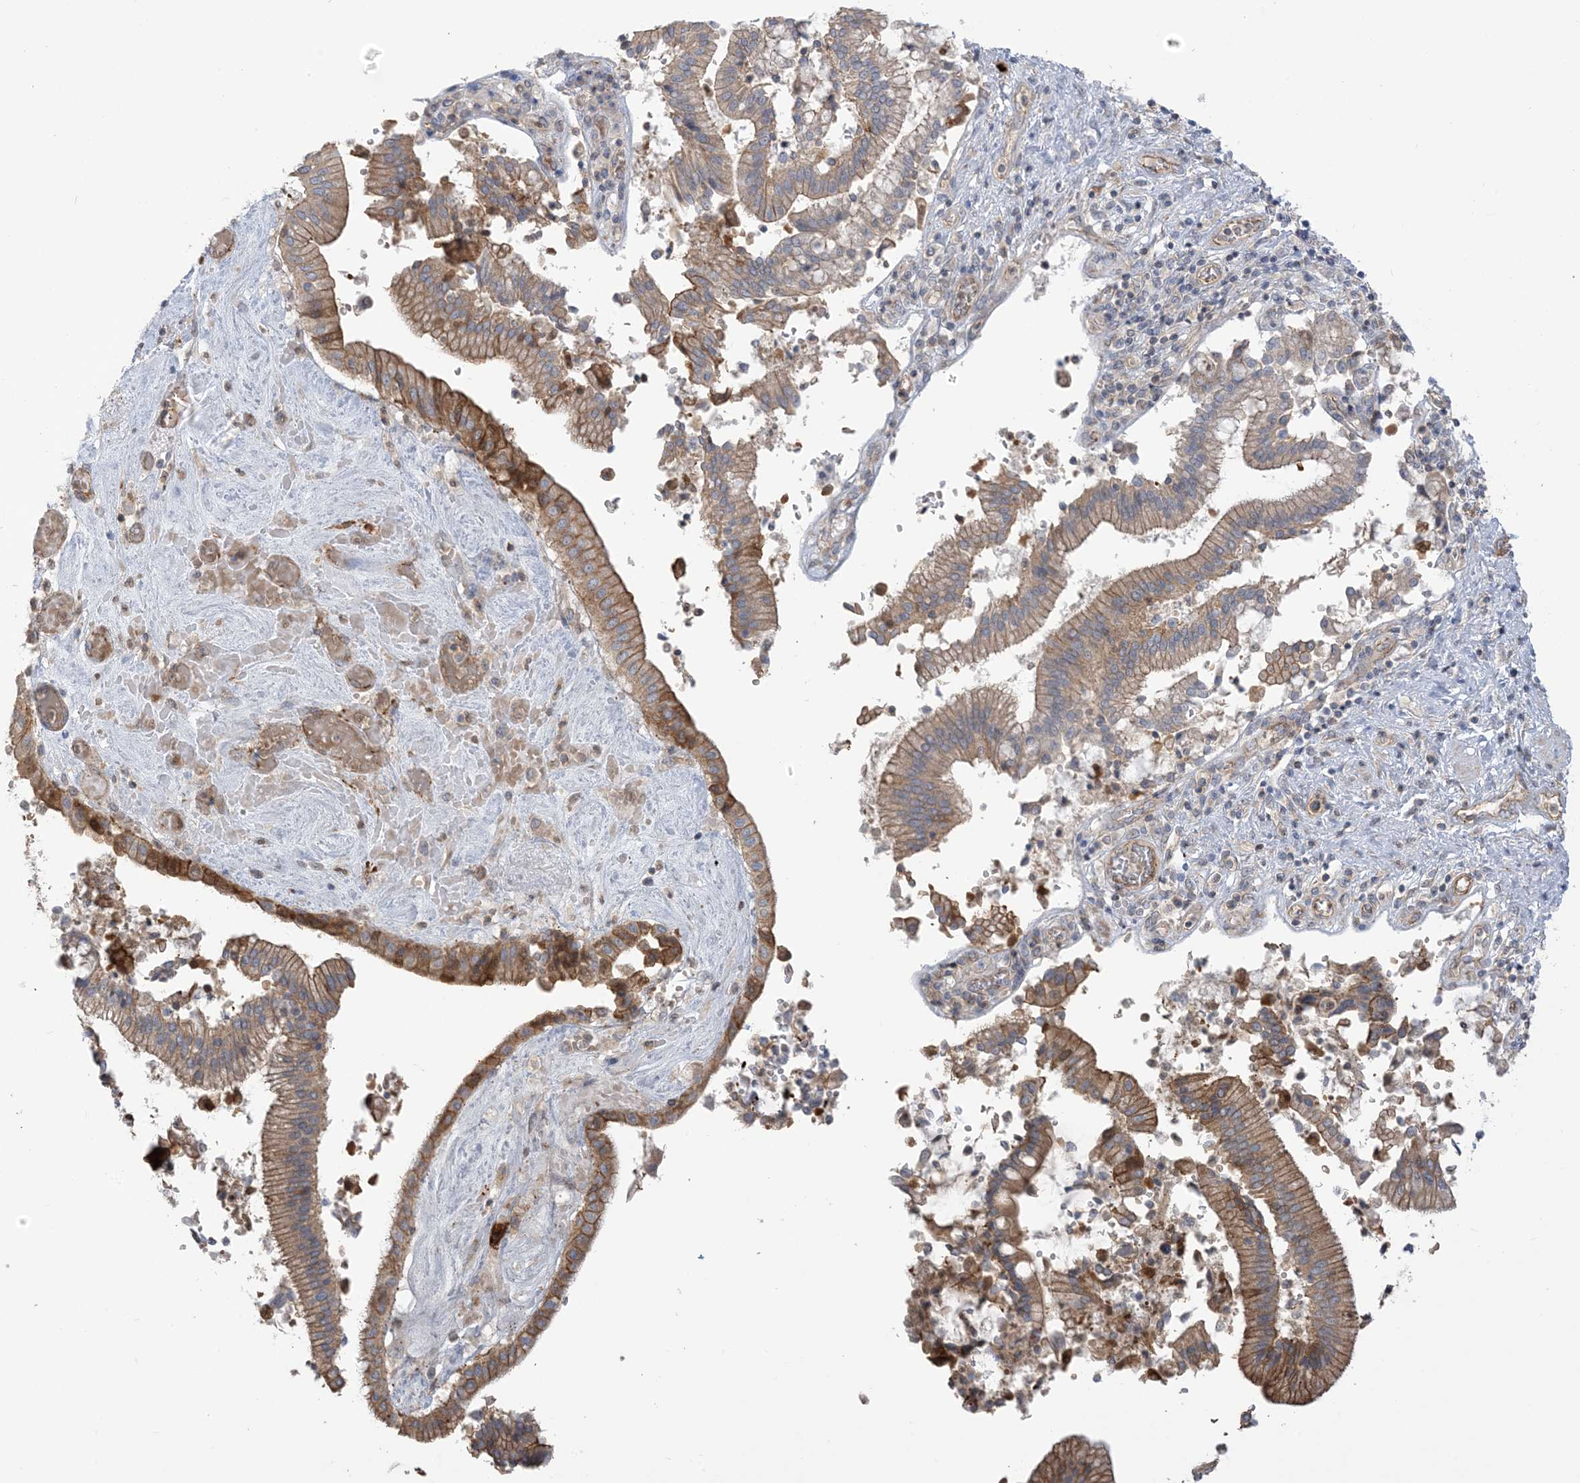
{"staining": {"intensity": "moderate", "quantity": ">75%", "location": "cytoplasmic/membranous"}, "tissue": "pancreatic cancer", "cell_type": "Tumor cells", "image_type": "cancer", "snomed": [{"axis": "morphology", "description": "Adenocarcinoma, NOS"}, {"axis": "topography", "description": "Pancreas"}], "caption": "This is an image of immunohistochemistry (IHC) staining of pancreatic adenocarcinoma, which shows moderate staining in the cytoplasmic/membranous of tumor cells.", "gene": "ICMT", "patient": {"sex": "male", "age": 46}}